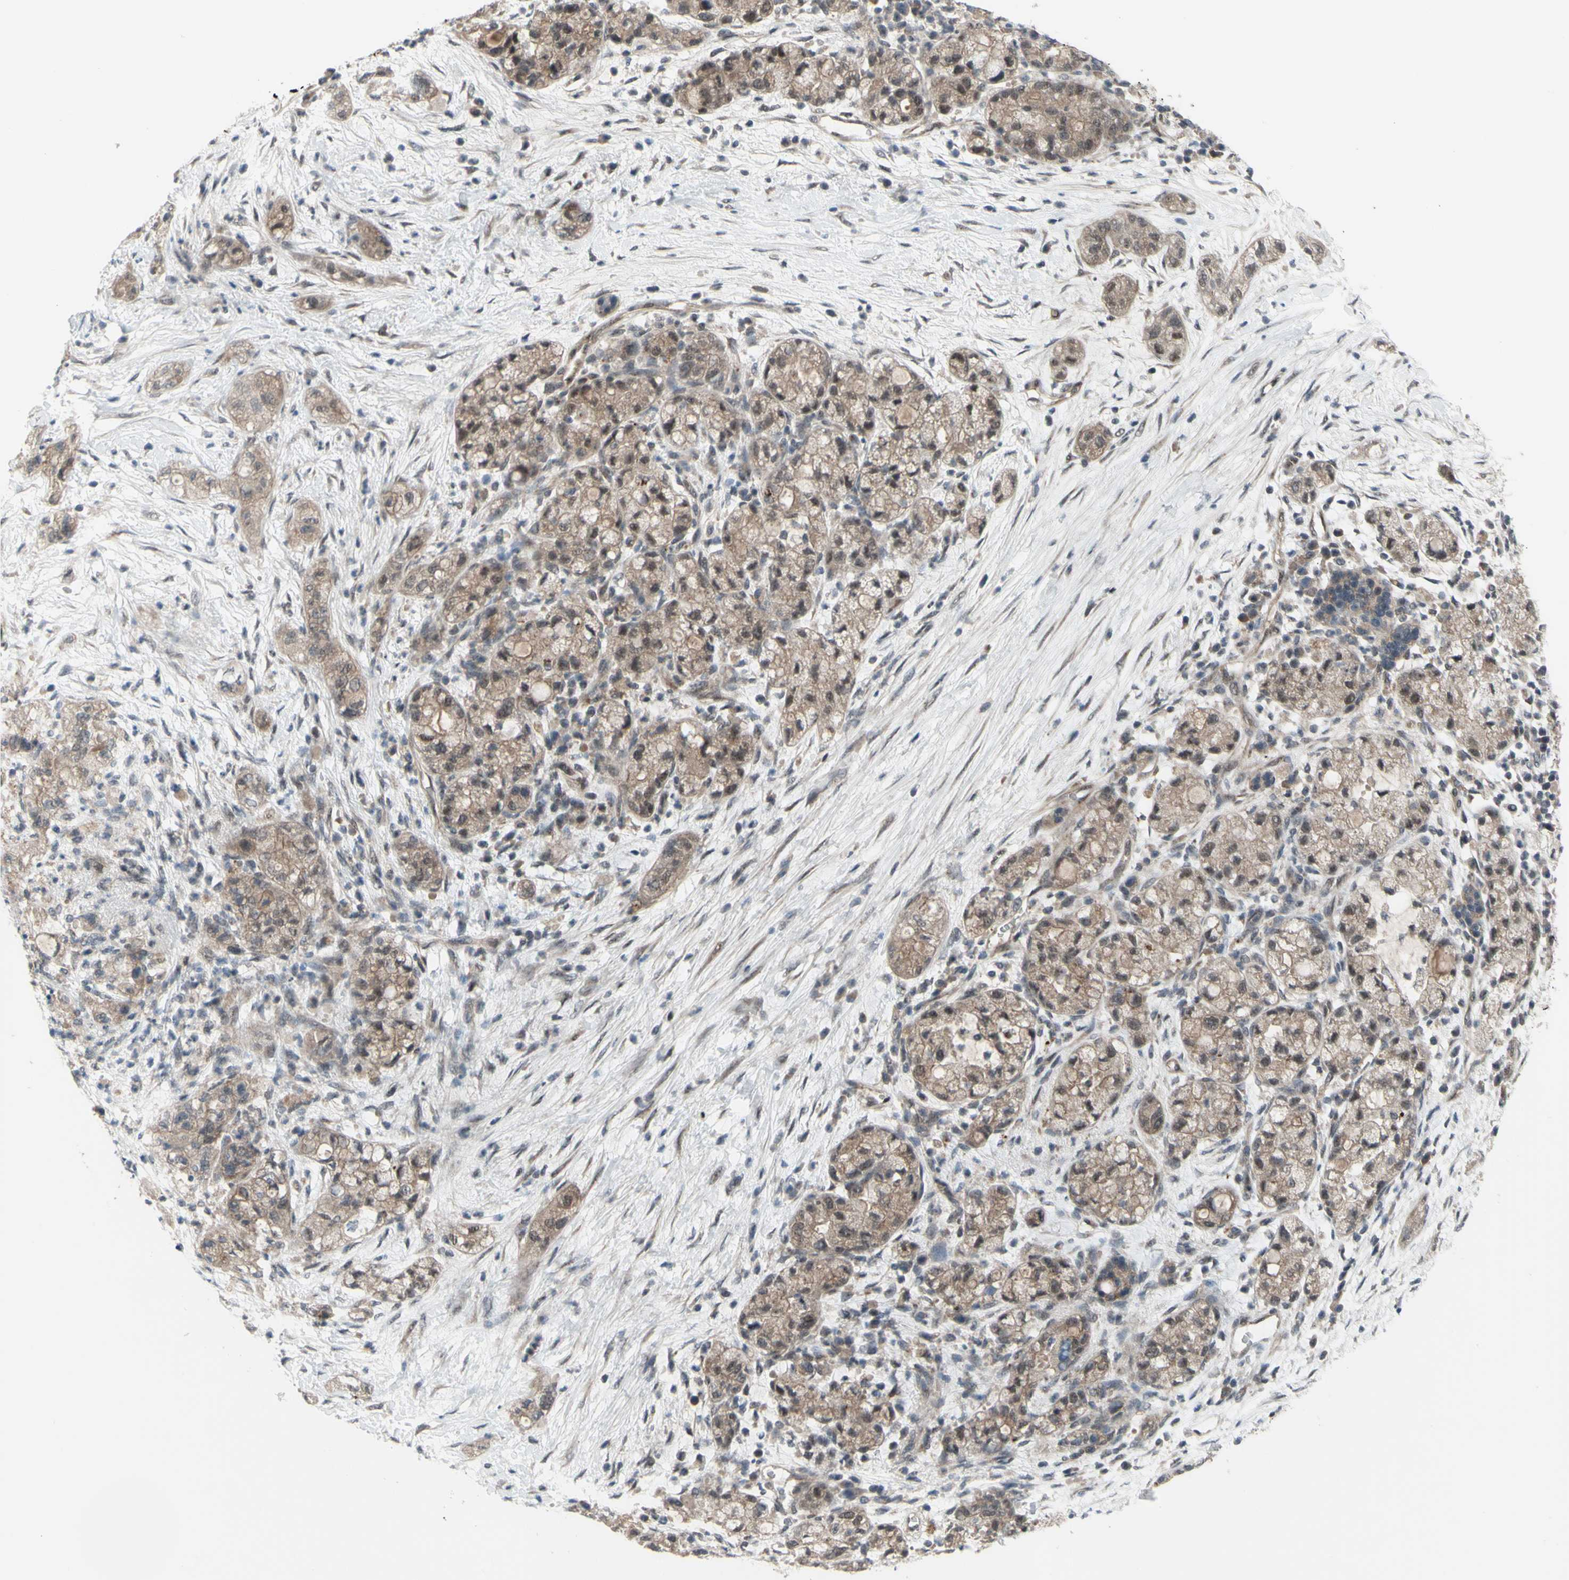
{"staining": {"intensity": "weak", "quantity": ">75%", "location": "cytoplasmic/membranous"}, "tissue": "pancreatic cancer", "cell_type": "Tumor cells", "image_type": "cancer", "snomed": [{"axis": "morphology", "description": "Adenocarcinoma, NOS"}, {"axis": "topography", "description": "Pancreas"}], "caption": "This is a micrograph of immunohistochemistry staining of pancreatic cancer, which shows weak positivity in the cytoplasmic/membranous of tumor cells.", "gene": "TRDMT1", "patient": {"sex": "female", "age": 78}}